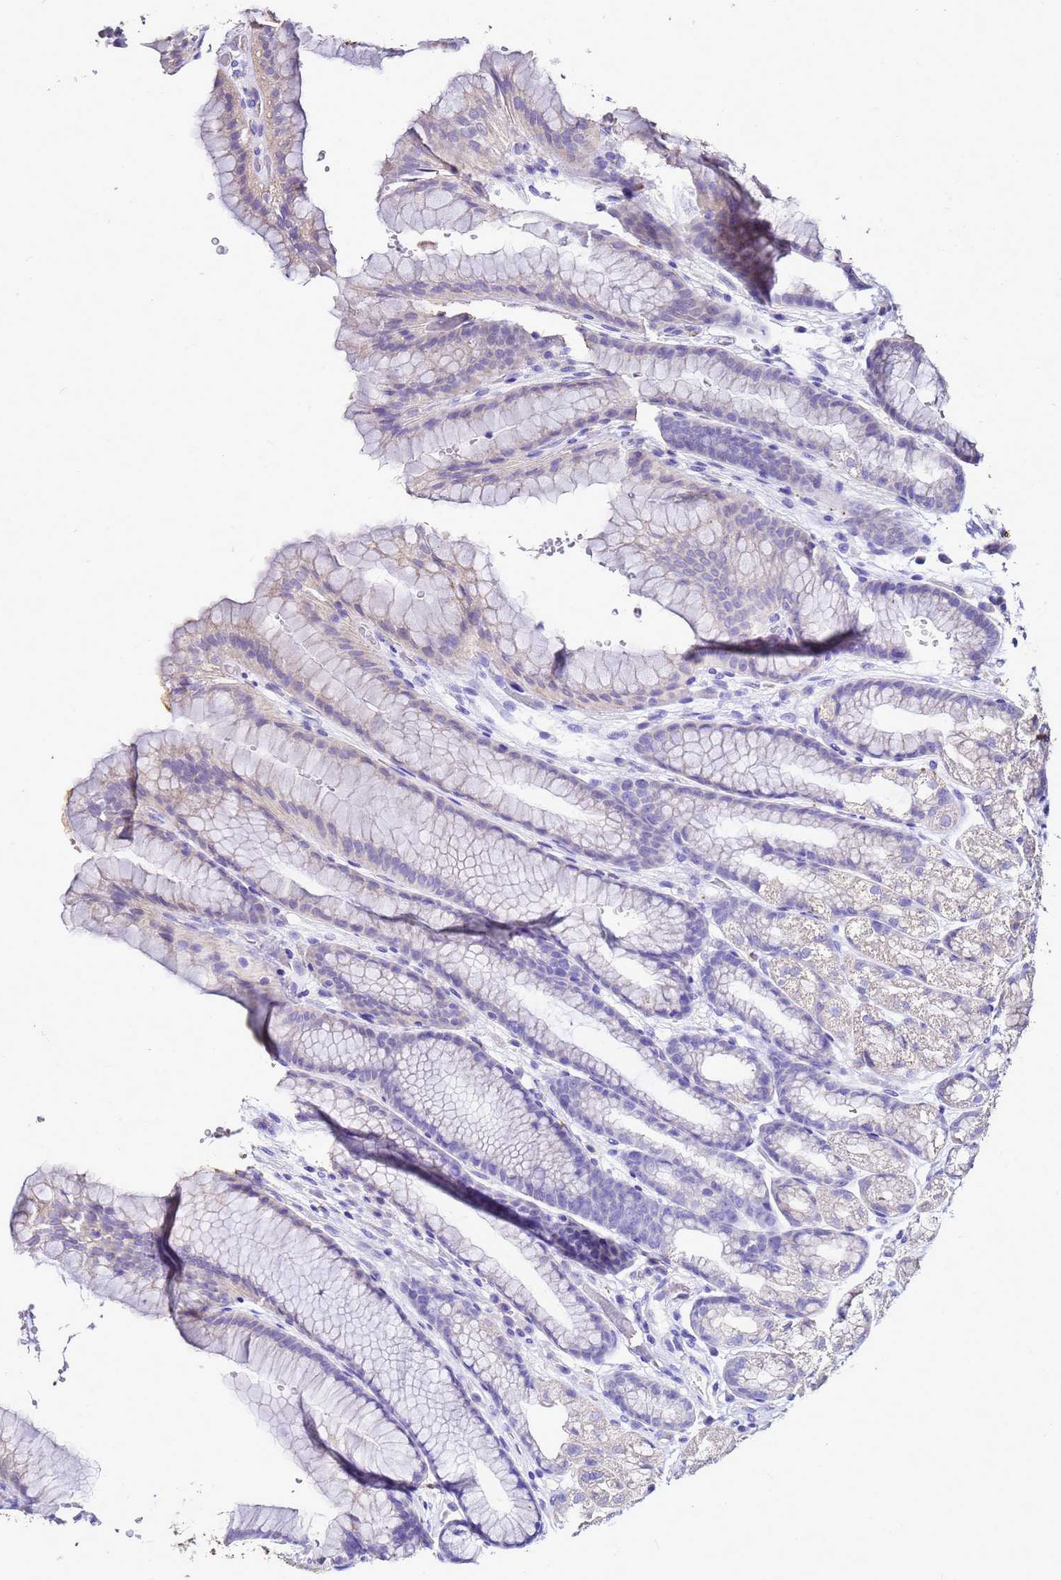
{"staining": {"intensity": "negative", "quantity": "none", "location": "none"}, "tissue": "stomach", "cell_type": "Glandular cells", "image_type": "normal", "snomed": [{"axis": "morphology", "description": "Normal tissue, NOS"}, {"axis": "morphology", "description": "Adenocarcinoma, NOS"}, {"axis": "topography", "description": "Stomach"}], "caption": "Immunohistochemical staining of benign stomach exhibits no significant expression in glandular cells.", "gene": "S100A2", "patient": {"sex": "male", "age": 57}}